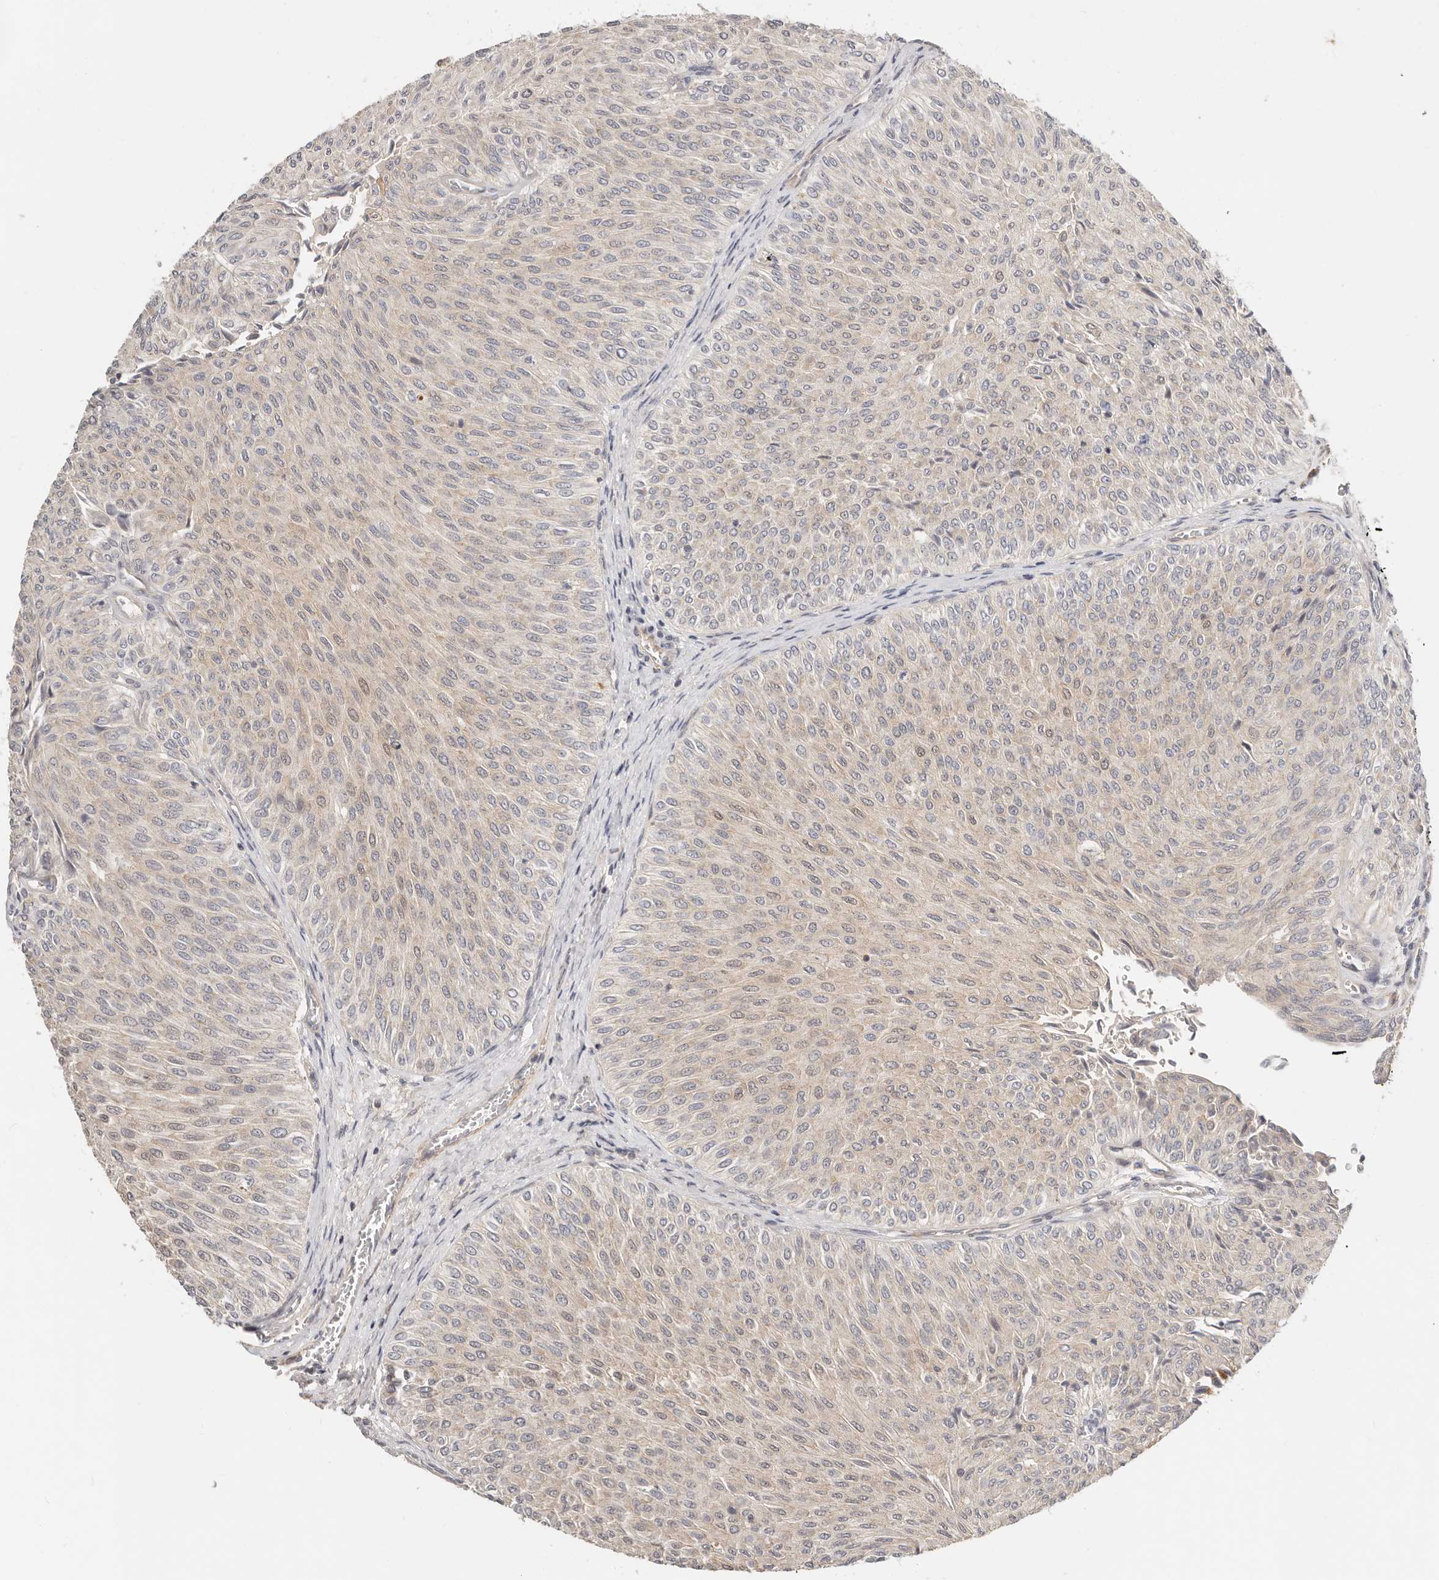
{"staining": {"intensity": "weak", "quantity": "<25%", "location": "cytoplasmic/membranous"}, "tissue": "urothelial cancer", "cell_type": "Tumor cells", "image_type": "cancer", "snomed": [{"axis": "morphology", "description": "Urothelial carcinoma, Low grade"}, {"axis": "topography", "description": "Urinary bladder"}], "caption": "Immunohistochemistry (IHC) micrograph of human urothelial carcinoma (low-grade) stained for a protein (brown), which displays no expression in tumor cells. The staining is performed using DAB (3,3'-diaminobenzidine) brown chromogen with nuclei counter-stained in using hematoxylin.", "gene": "ZRANB1", "patient": {"sex": "male", "age": 78}}